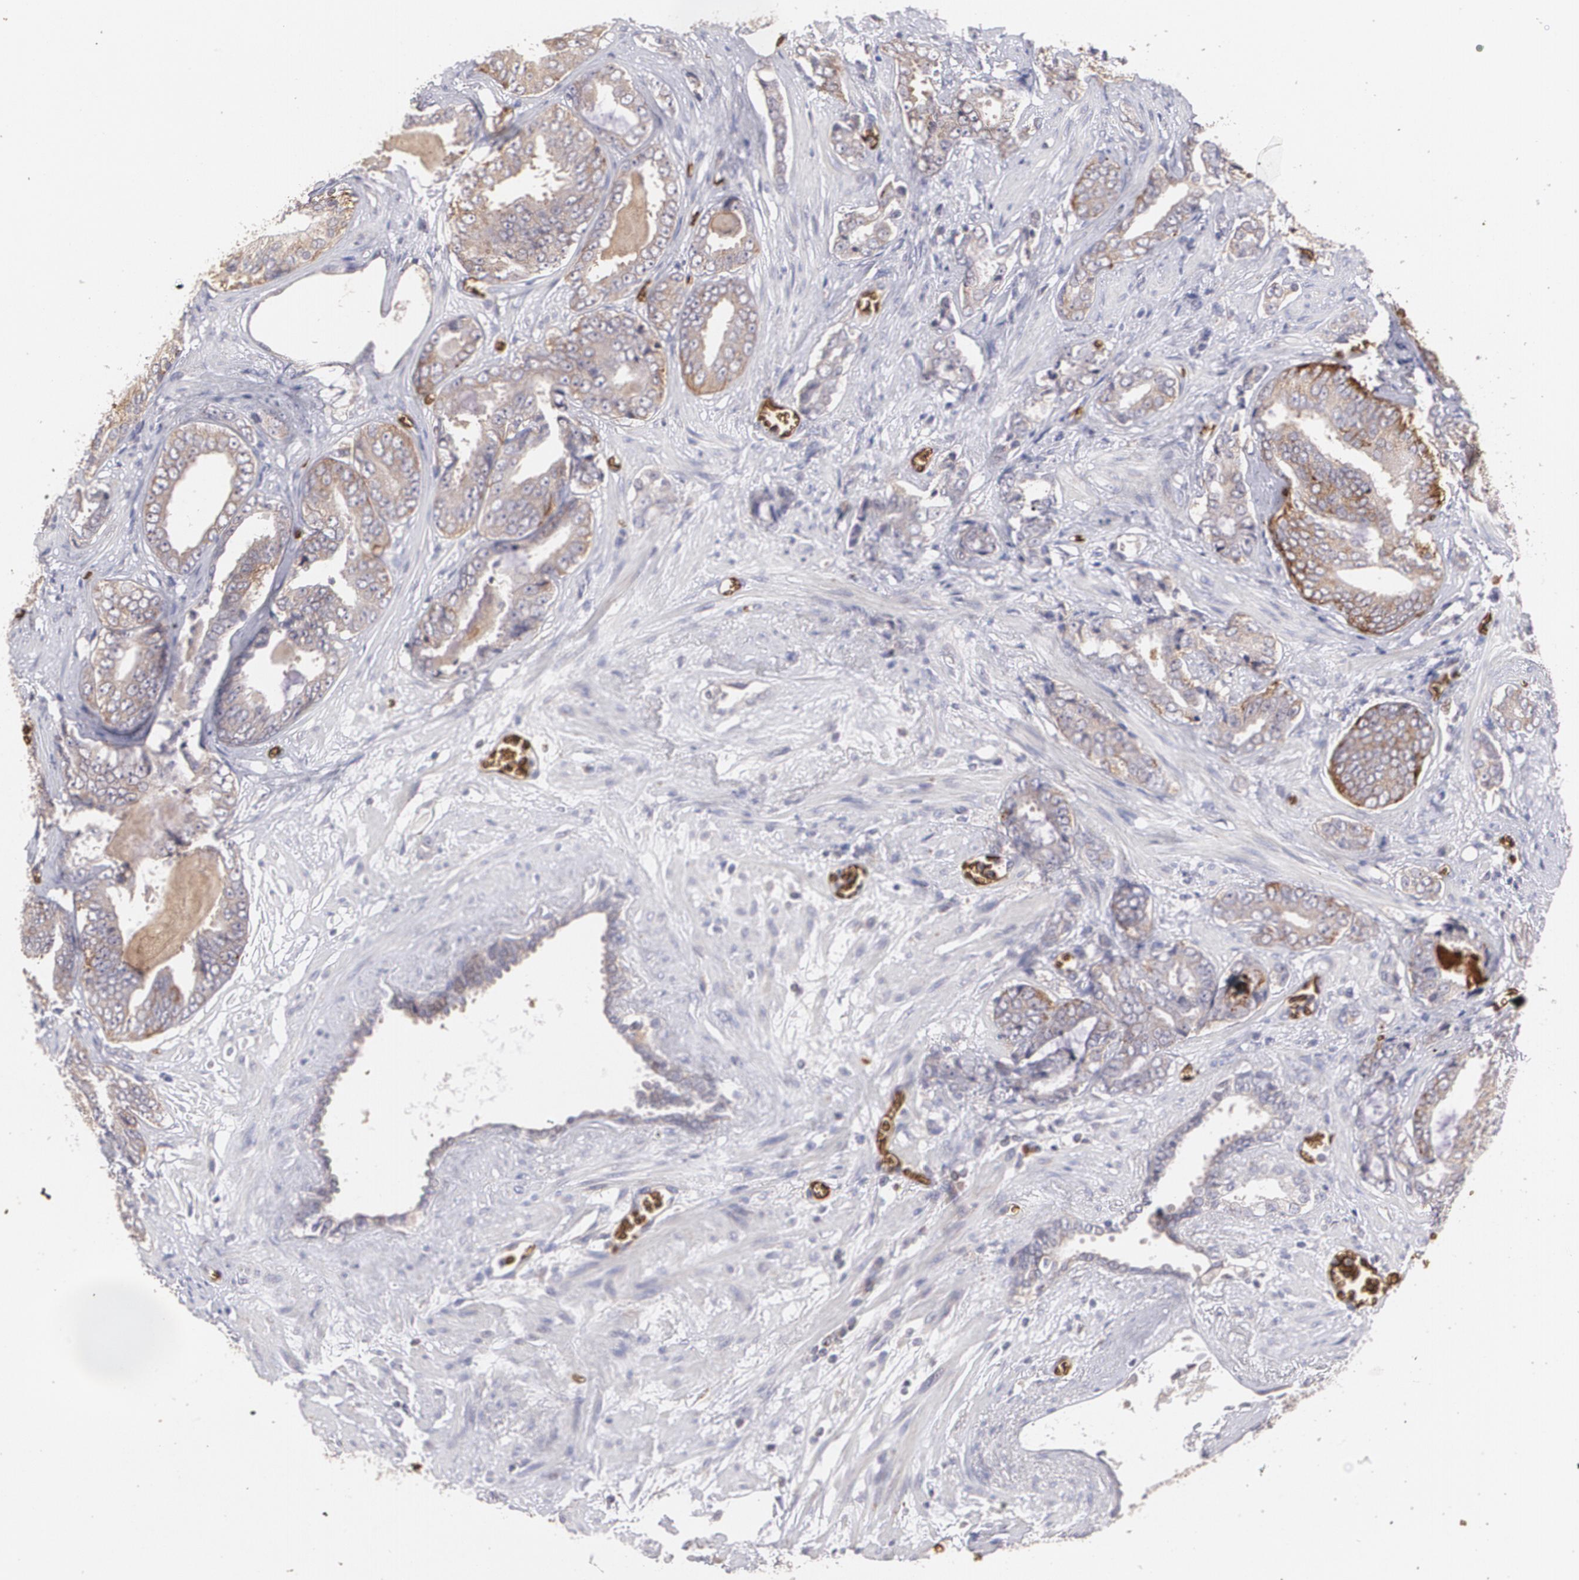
{"staining": {"intensity": "moderate", "quantity": ">75%", "location": "cytoplasmic/membranous"}, "tissue": "prostate cancer", "cell_type": "Tumor cells", "image_type": "cancer", "snomed": [{"axis": "morphology", "description": "Adenocarcinoma, Medium grade"}, {"axis": "topography", "description": "Prostate"}], "caption": "A histopathology image showing moderate cytoplasmic/membranous positivity in about >75% of tumor cells in medium-grade adenocarcinoma (prostate), as visualized by brown immunohistochemical staining.", "gene": "SLC2A1", "patient": {"sex": "male", "age": 79}}